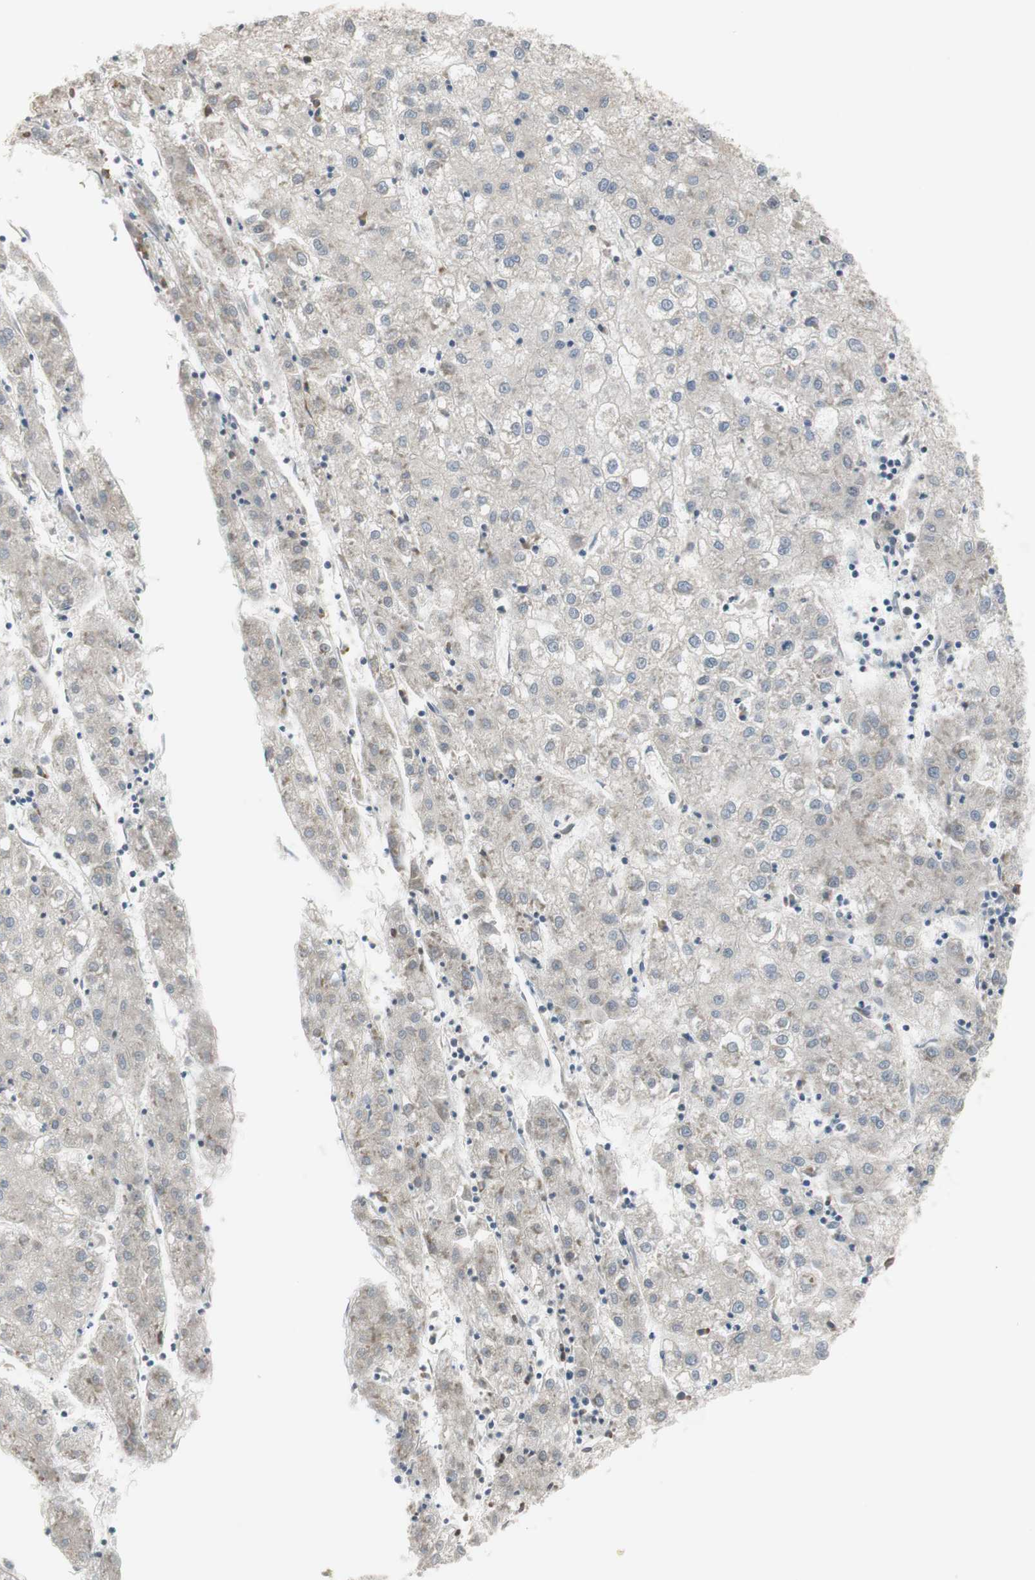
{"staining": {"intensity": "negative", "quantity": "none", "location": "none"}, "tissue": "liver cancer", "cell_type": "Tumor cells", "image_type": "cancer", "snomed": [{"axis": "morphology", "description": "Carcinoma, Hepatocellular, NOS"}, {"axis": "topography", "description": "Liver"}], "caption": "Human liver hepatocellular carcinoma stained for a protein using IHC demonstrates no positivity in tumor cells.", "gene": "TACR3", "patient": {"sex": "male", "age": 72}}